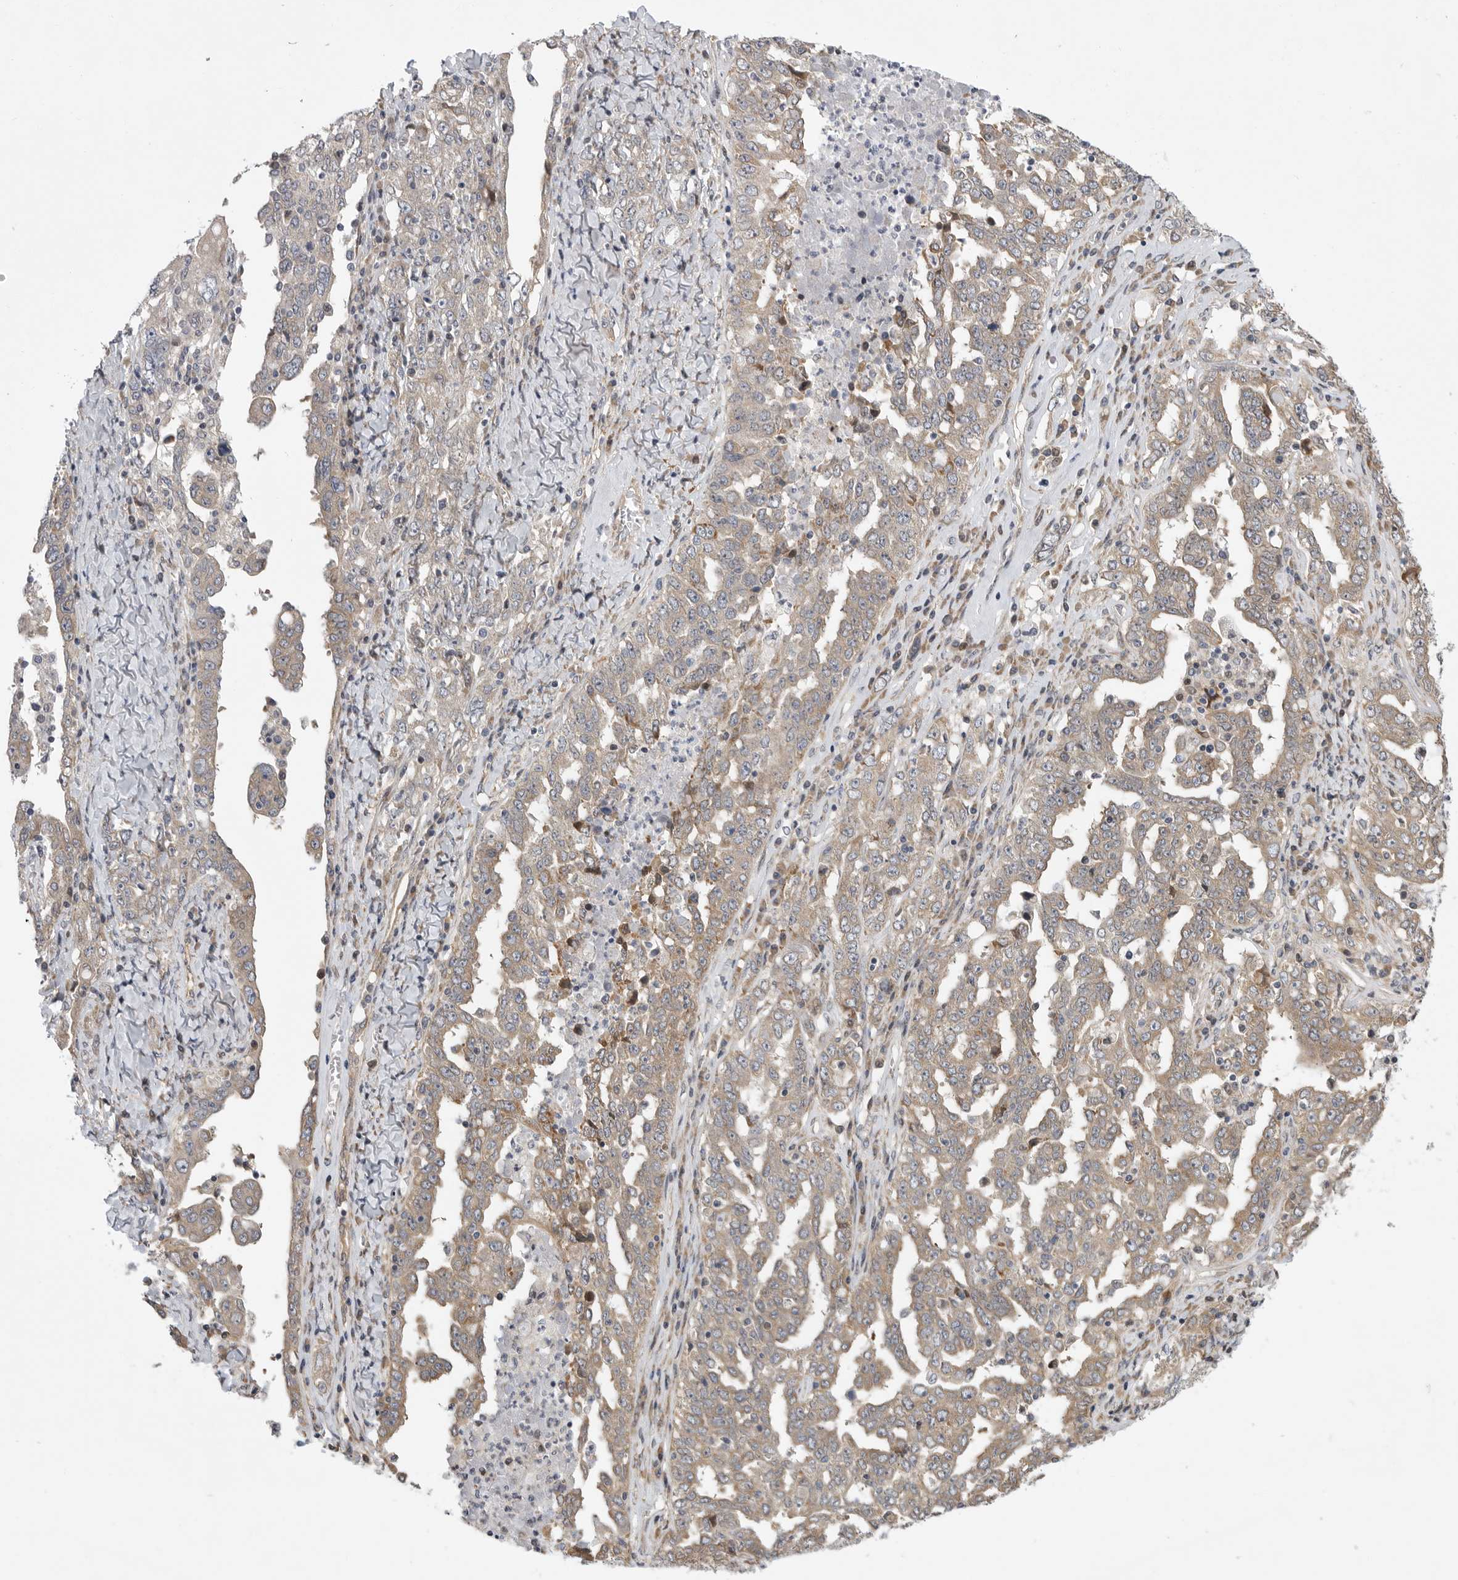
{"staining": {"intensity": "weak", "quantity": ">75%", "location": "cytoplasmic/membranous"}, "tissue": "ovarian cancer", "cell_type": "Tumor cells", "image_type": "cancer", "snomed": [{"axis": "morphology", "description": "Carcinoma, endometroid"}, {"axis": "topography", "description": "Ovary"}], "caption": "Approximately >75% of tumor cells in human ovarian cancer (endometroid carcinoma) demonstrate weak cytoplasmic/membranous protein expression as visualized by brown immunohistochemical staining.", "gene": "FBXO43", "patient": {"sex": "female", "age": 62}}